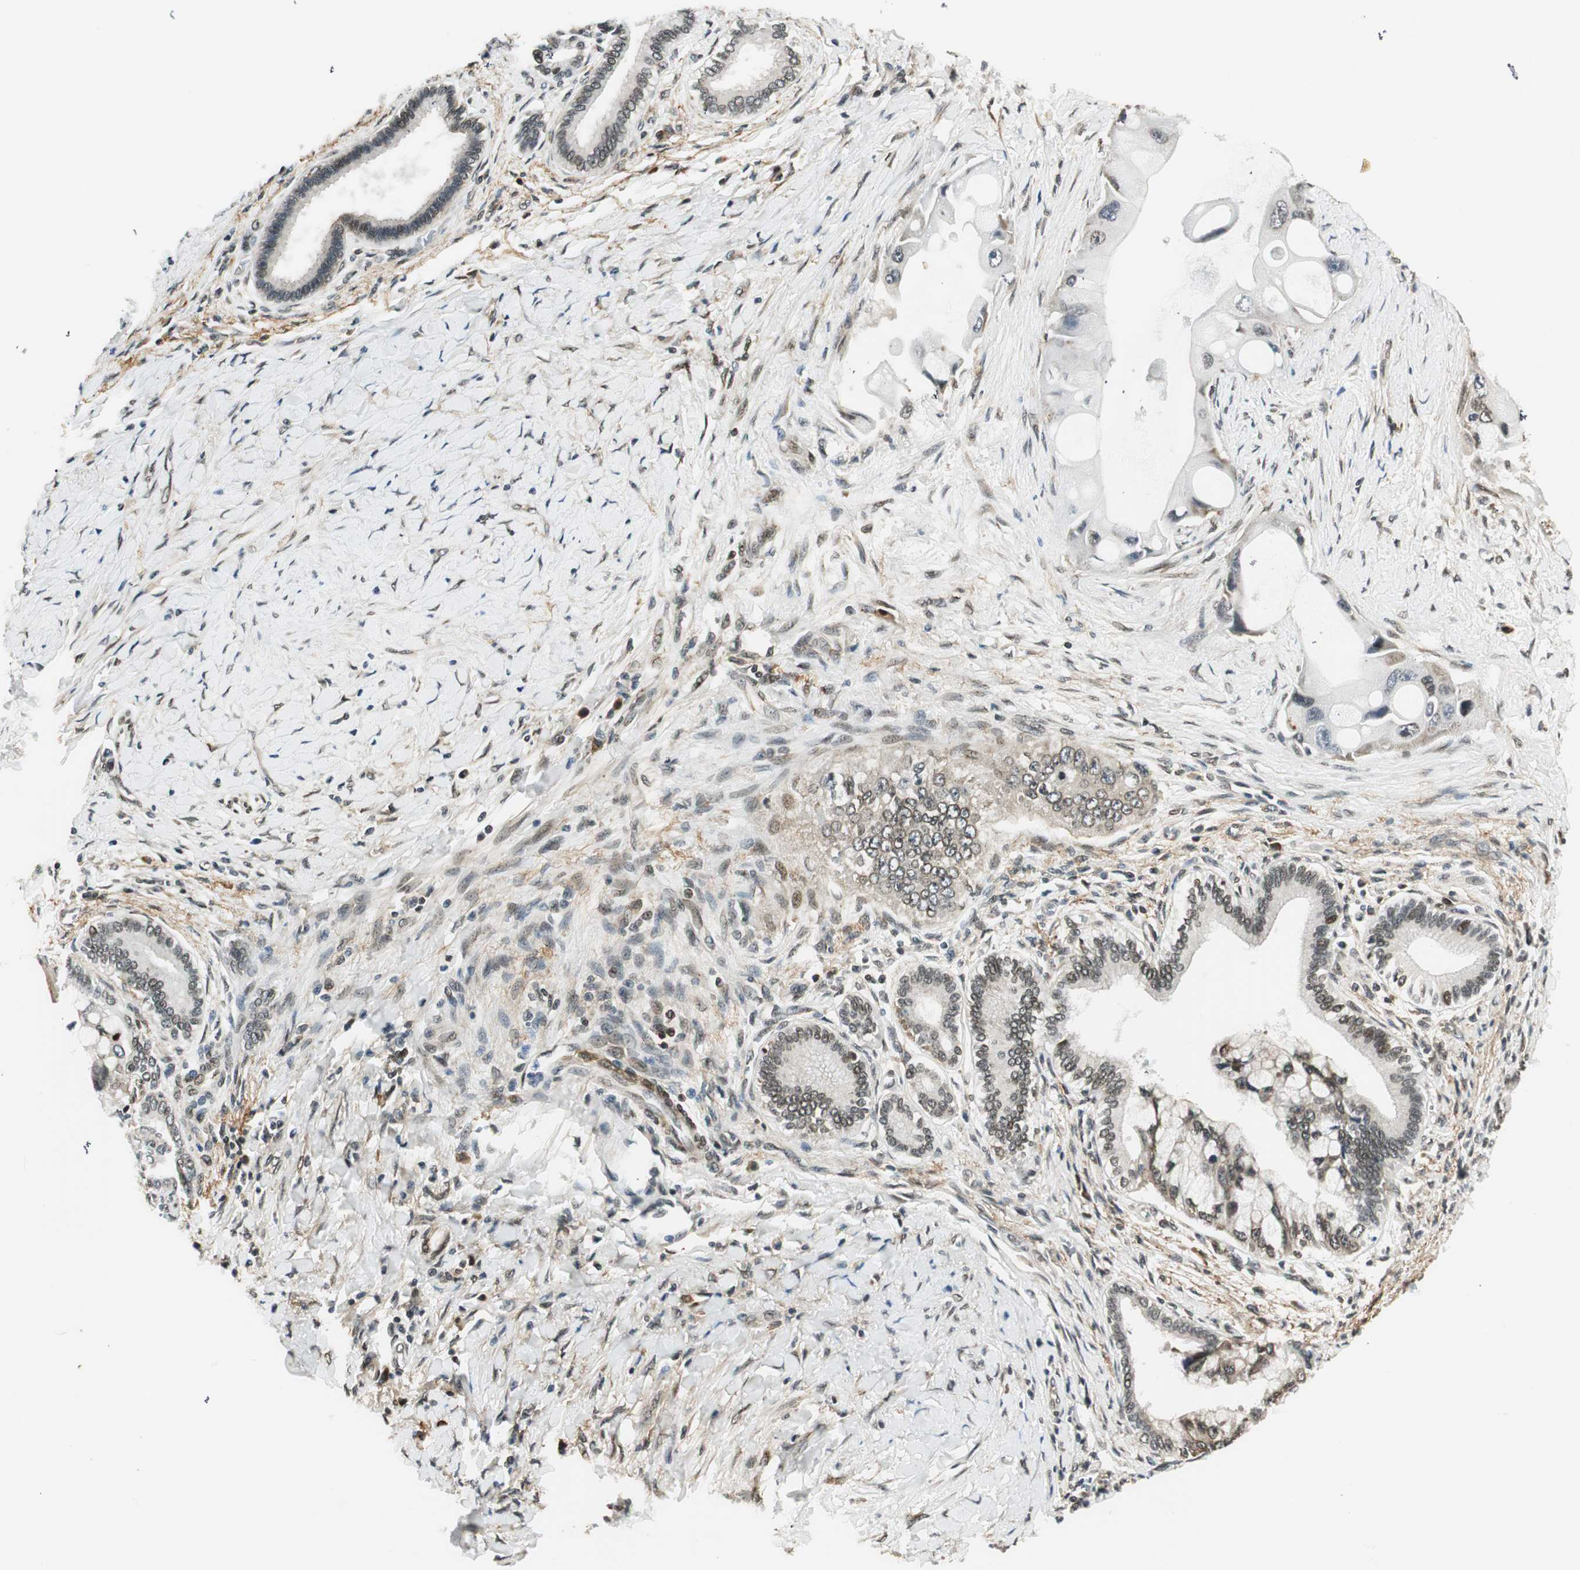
{"staining": {"intensity": "weak", "quantity": "25%-75%", "location": "nuclear"}, "tissue": "liver cancer", "cell_type": "Tumor cells", "image_type": "cancer", "snomed": [{"axis": "morphology", "description": "Normal tissue, NOS"}, {"axis": "morphology", "description": "Cholangiocarcinoma"}, {"axis": "topography", "description": "Liver"}, {"axis": "topography", "description": "Peripheral nerve tissue"}], "caption": "Immunohistochemical staining of liver cholangiocarcinoma displays low levels of weak nuclear positivity in about 25%-75% of tumor cells.", "gene": "RING1", "patient": {"sex": "male", "age": 50}}